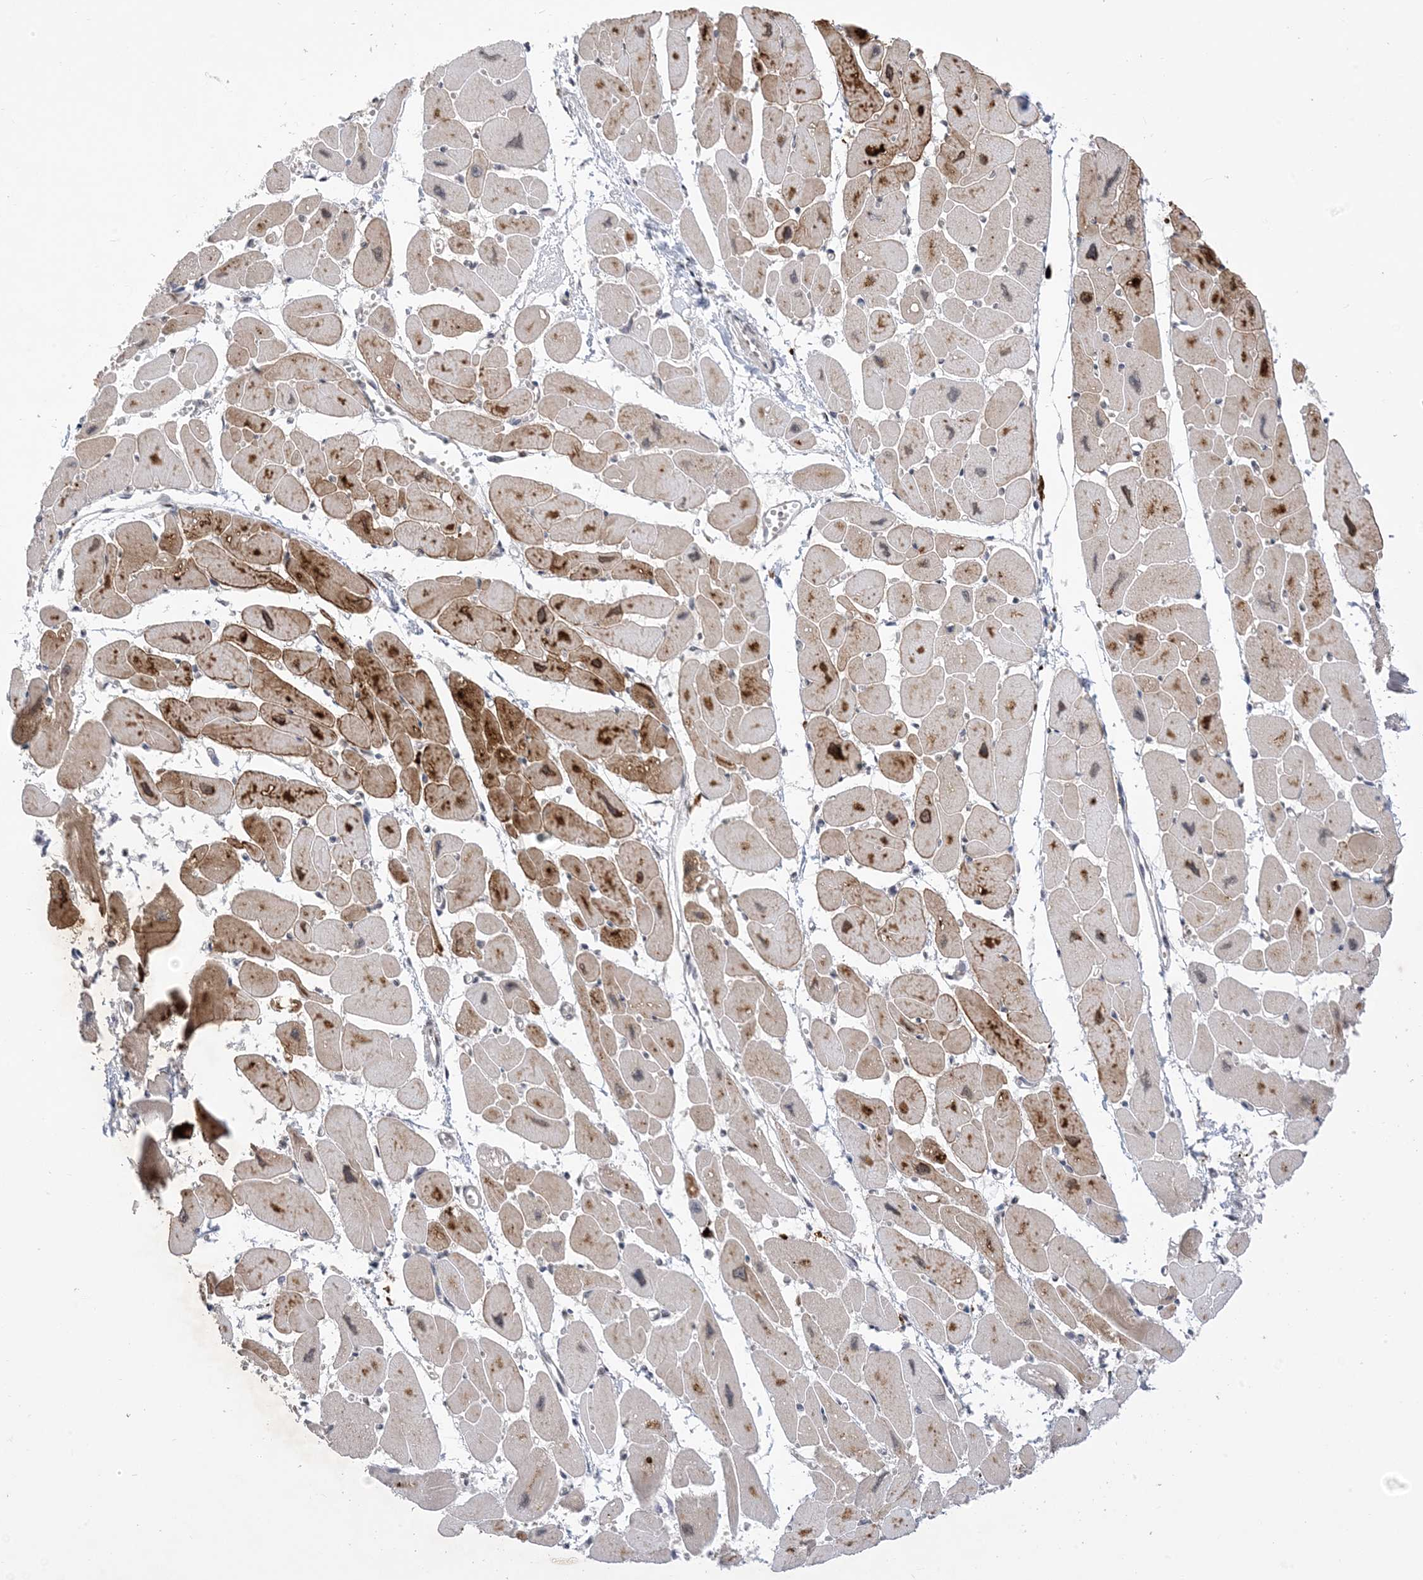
{"staining": {"intensity": "strong", "quantity": ">75%", "location": "cytoplasmic/membranous,nuclear"}, "tissue": "heart muscle", "cell_type": "Cardiomyocytes", "image_type": "normal", "snomed": [{"axis": "morphology", "description": "Normal tissue, NOS"}, {"axis": "topography", "description": "Heart"}], "caption": "Heart muscle stained with DAB (3,3'-diaminobenzidine) immunohistochemistry exhibits high levels of strong cytoplasmic/membranous,nuclear expression in about >75% of cardiomyocytes.", "gene": "RANBP9", "patient": {"sex": "female", "age": 54}}